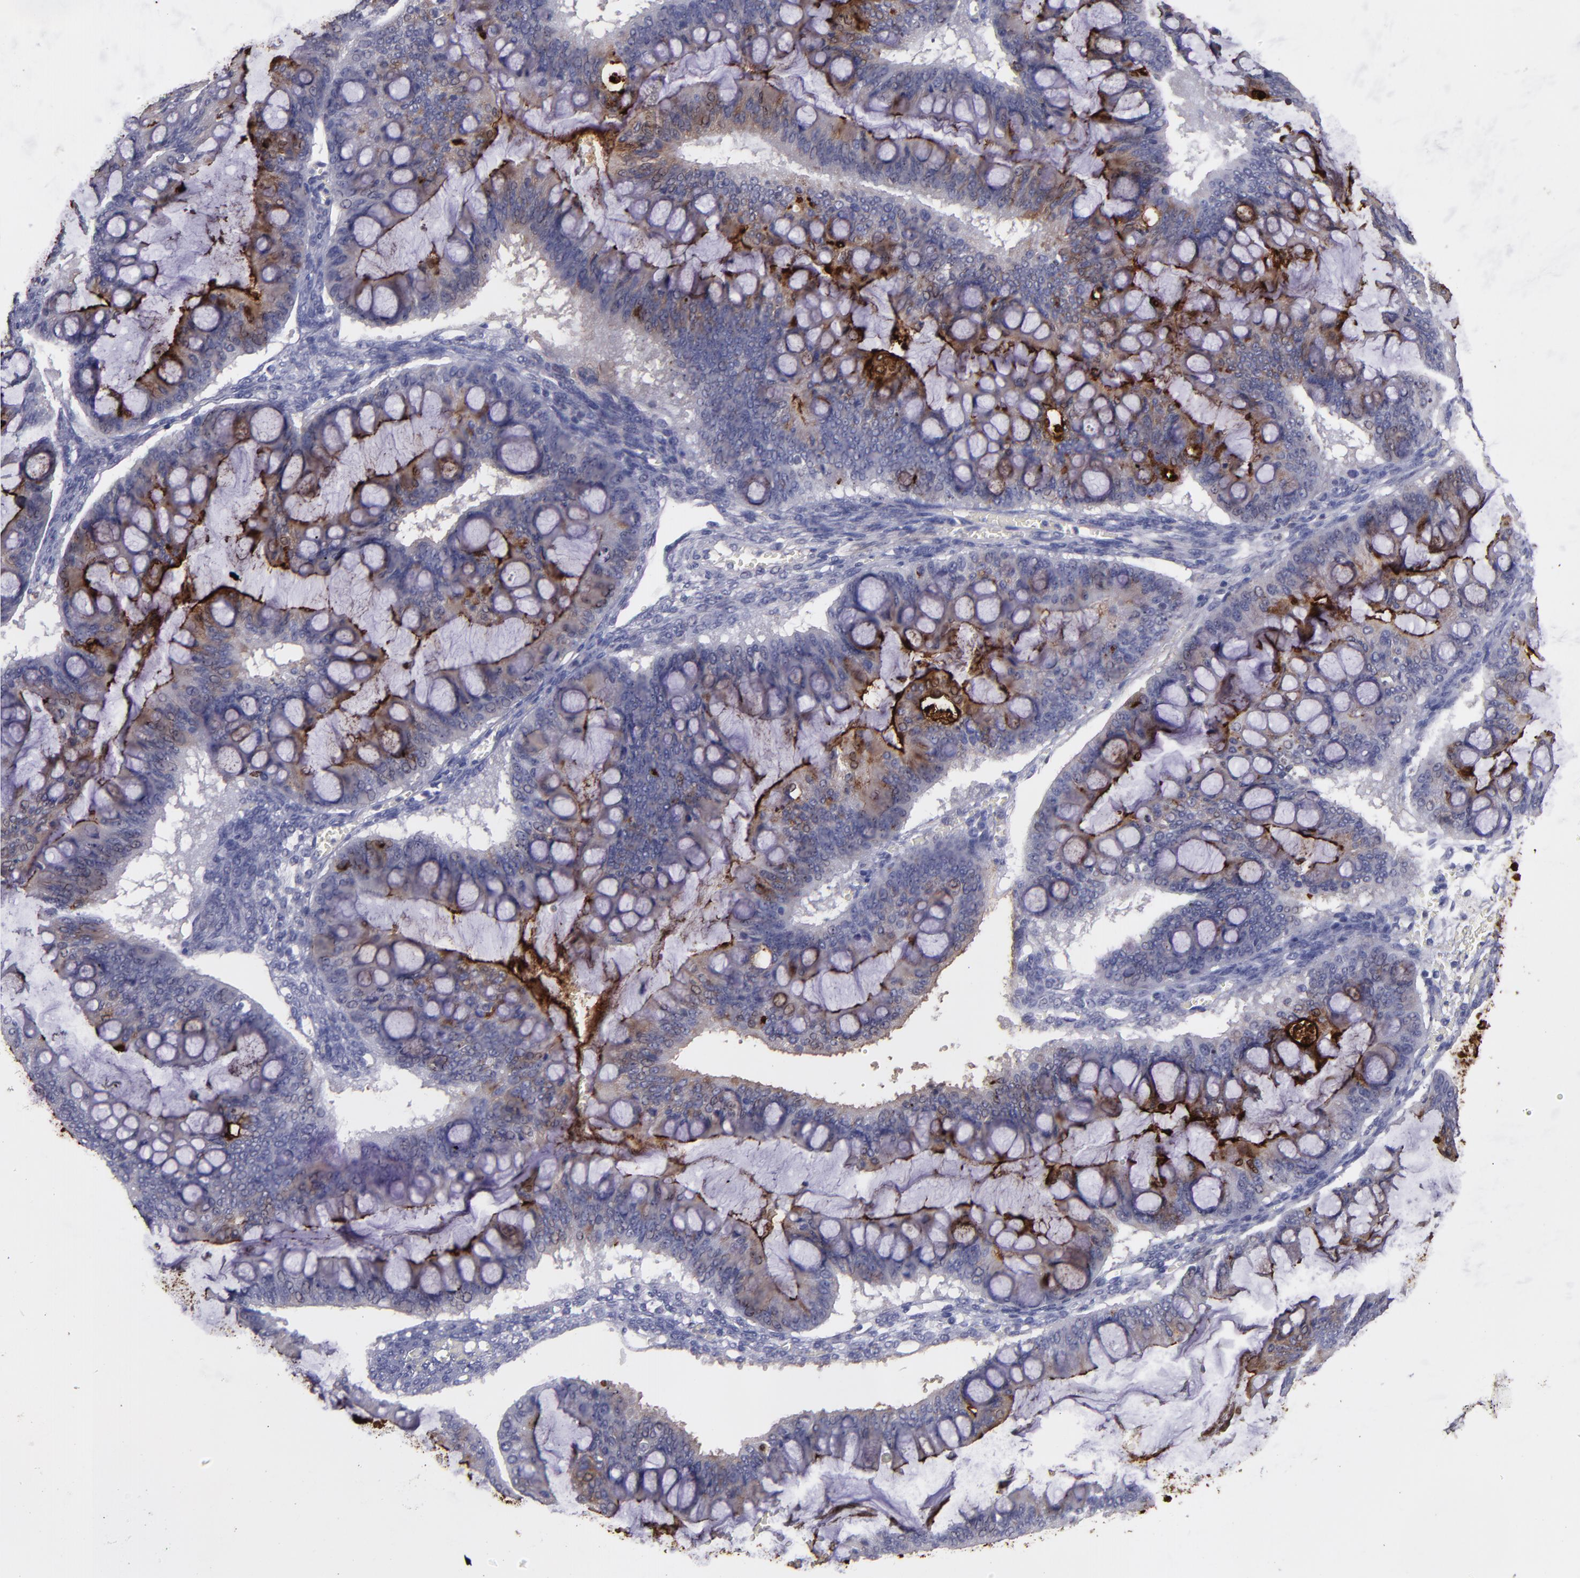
{"staining": {"intensity": "strong", "quantity": "25%-75%", "location": "cytoplasmic/membranous"}, "tissue": "ovarian cancer", "cell_type": "Tumor cells", "image_type": "cancer", "snomed": [{"axis": "morphology", "description": "Cystadenocarcinoma, mucinous, NOS"}, {"axis": "topography", "description": "Ovary"}], "caption": "Immunohistochemical staining of ovarian cancer demonstrates strong cytoplasmic/membranous protein positivity in approximately 25%-75% of tumor cells.", "gene": "MFGE8", "patient": {"sex": "female", "age": 73}}